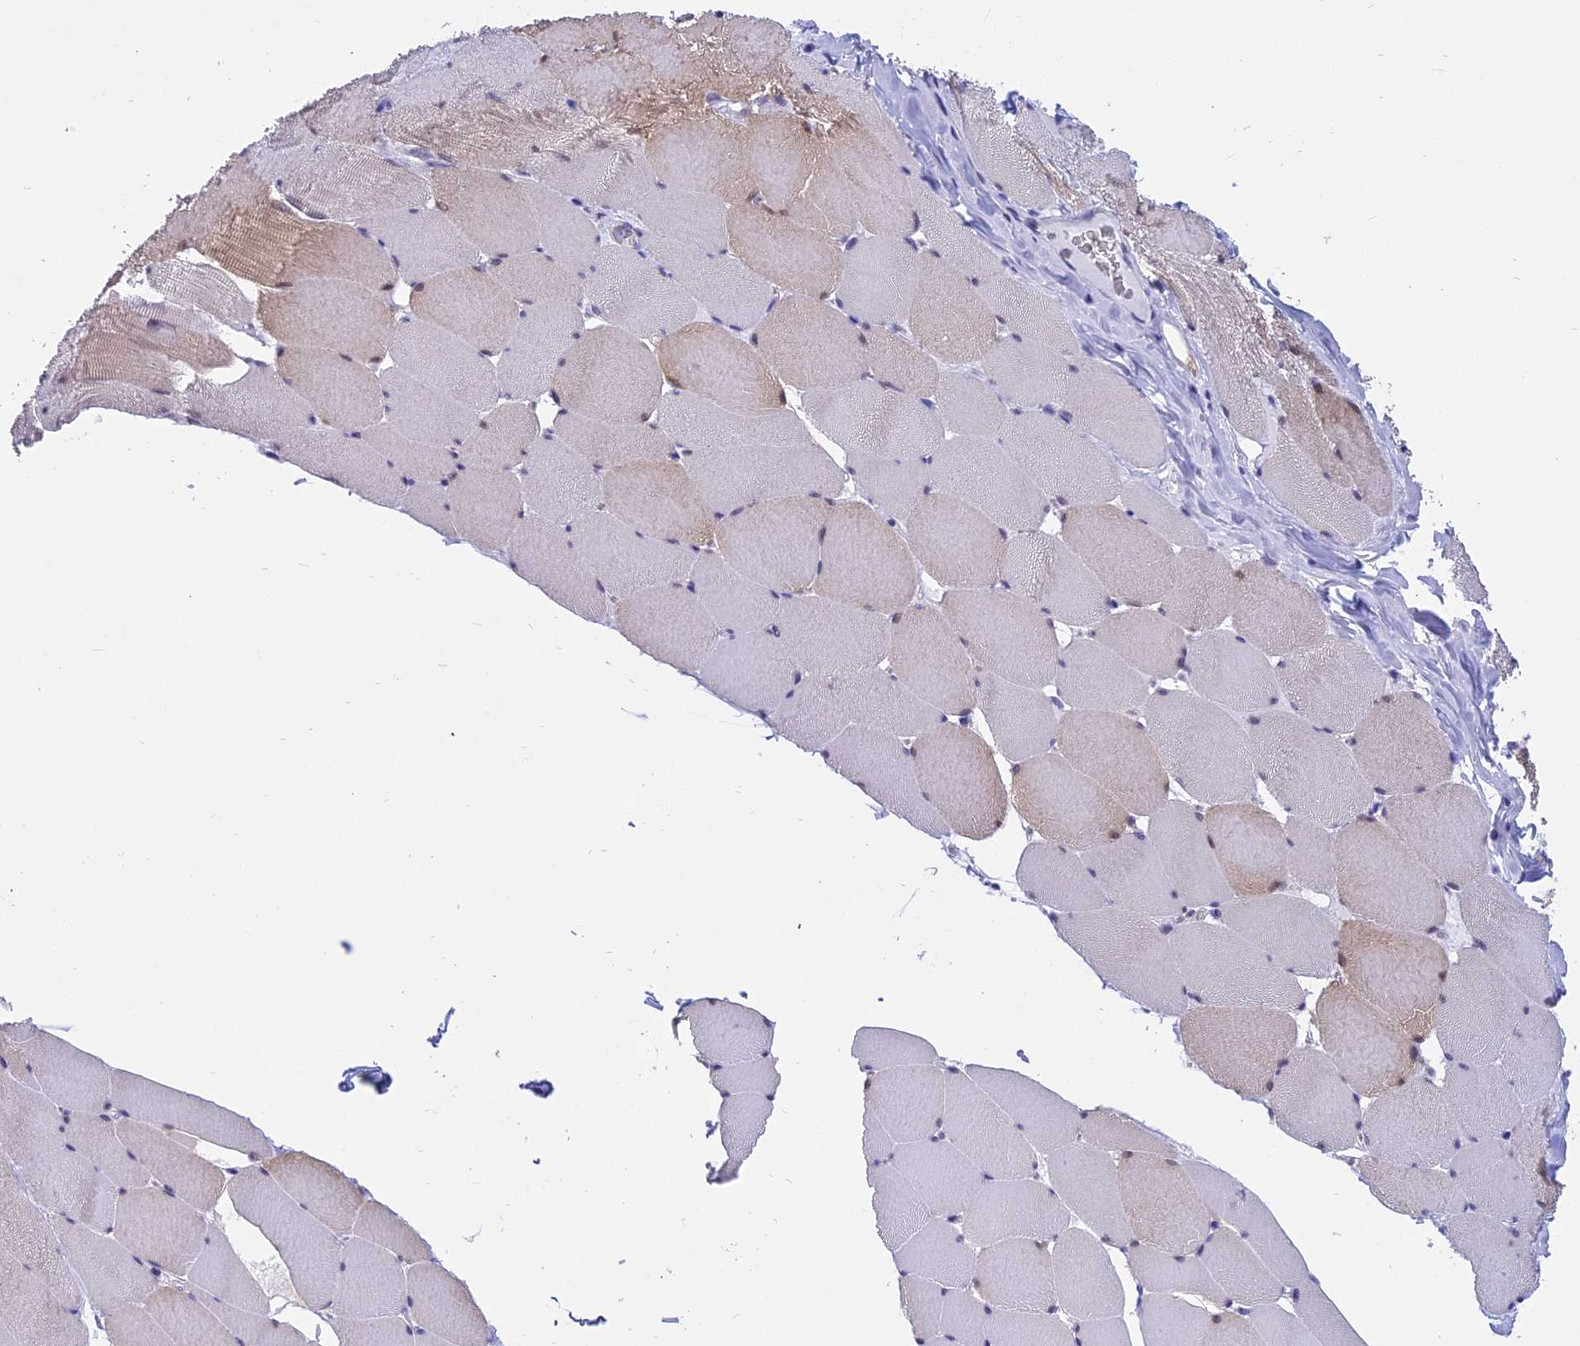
{"staining": {"intensity": "negative", "quantity": "none", "location": "none"}, "tissue": "skeletal muscle", "cell_type": "Myocytes", "image_type": "normal", "snomed": [{"axis": "morphology", "description": "Normal tissue, NOS"}, {"axis": "topography", "description": "Skeletal muscle"}], "caption": "IHC histopathology image of unremarkable skeletal muscle stained for a protein (brown), which shows no expression in myocytes.", "gene": "STUB1", "patient": {"sex": "male", "age": 62}}